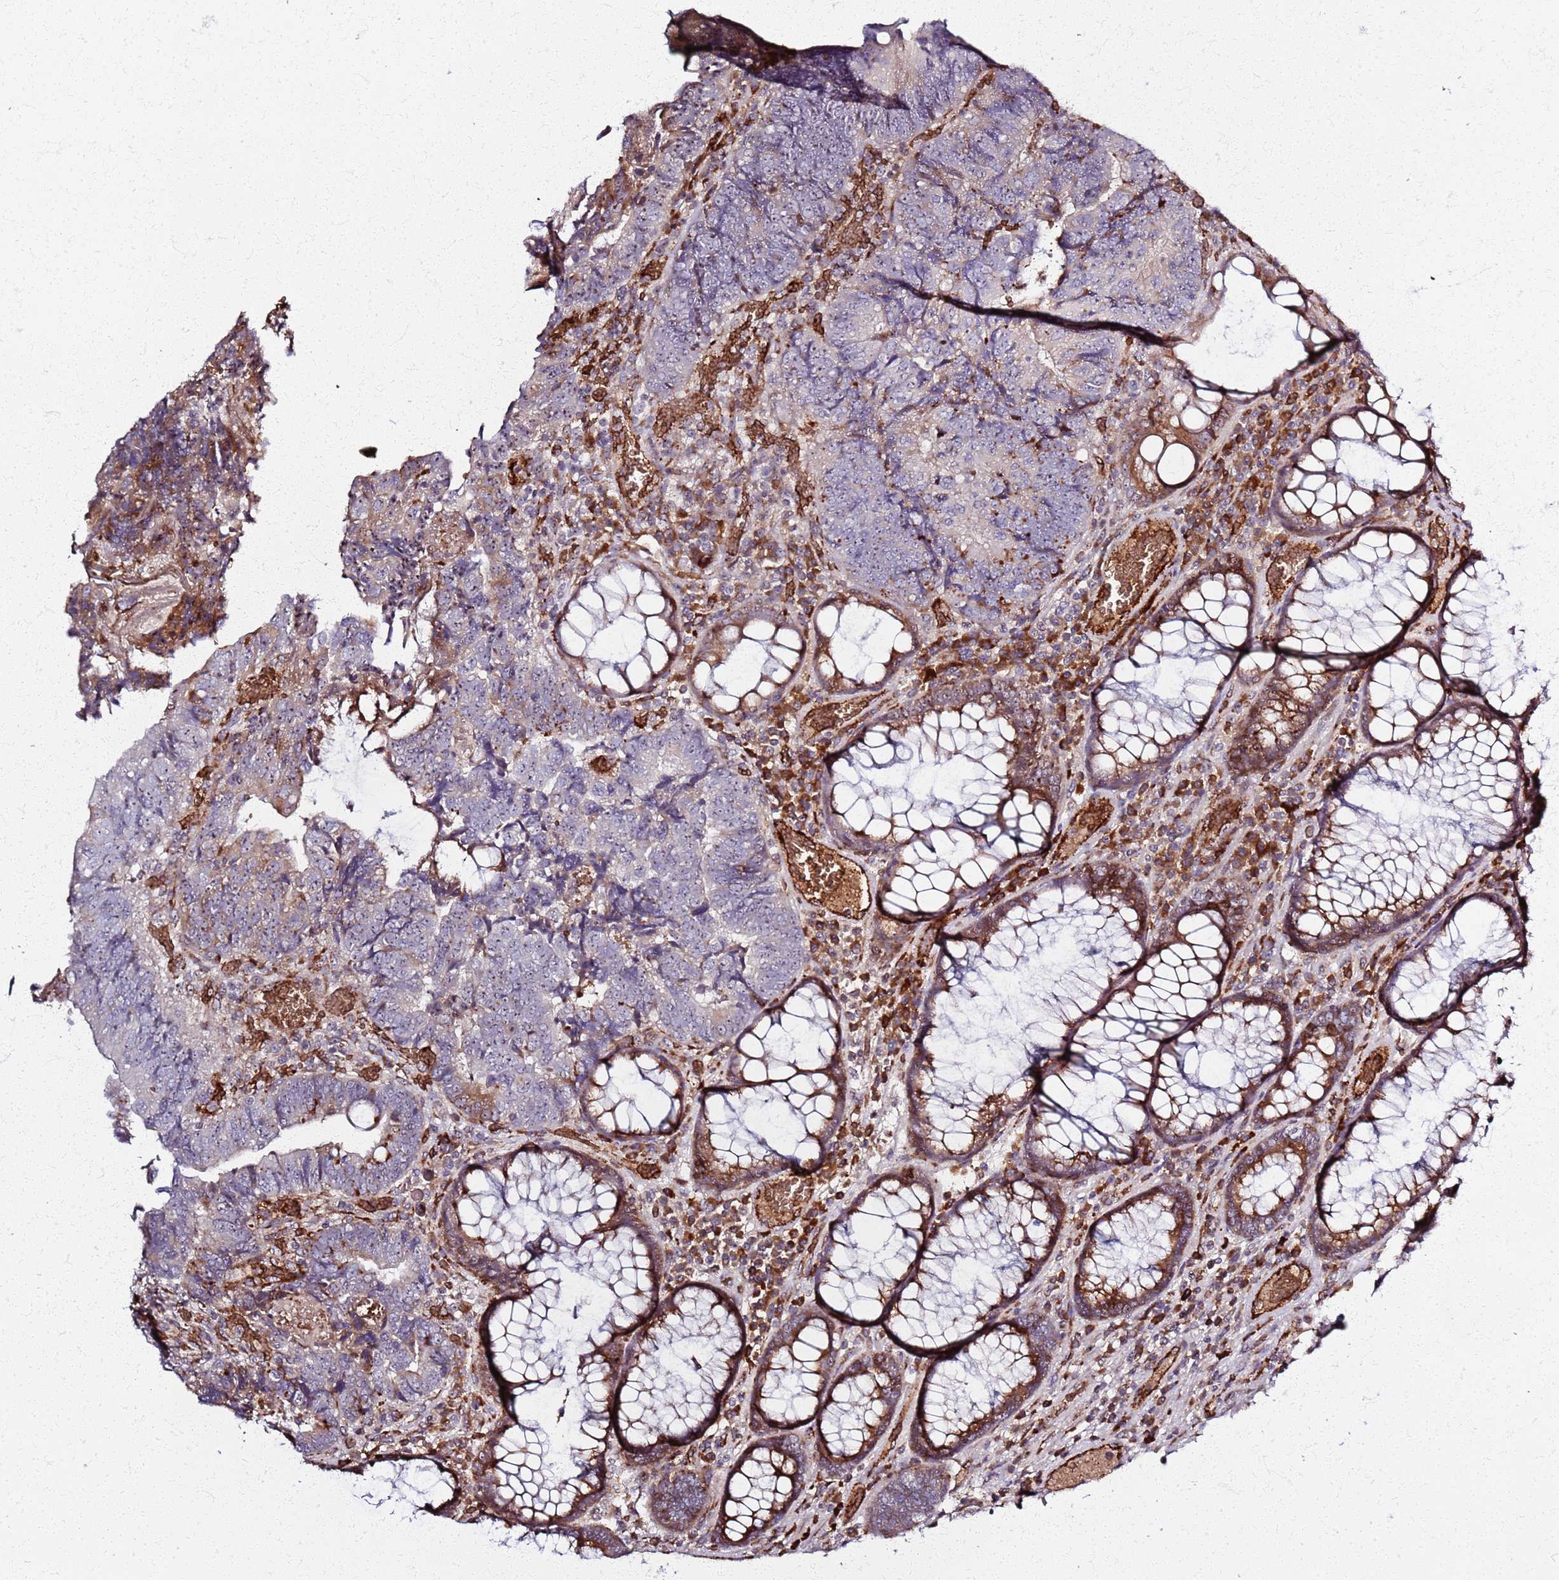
{"staining": {"intensity": "moderate", "quantity": "<25%", "location": "cytoplasmic/membranous,nuclear"}, "tissue": "colorectal cancer", "cell_type": "Tumor cells", "image_type": "cancer", "snomed": [{"axis": "morphology", "description": "Adenocarcinoma, NOS"}, {"axis": "topography", "description": "Colon"}], "caption": "Protein expression analysis of human colorectal cancer (adenocarcinoma) reveals moderate cytoplasmic/membranous and nuclear expression in about <25% of tumor cells.", "gene": "KRI1", "patient": {"sex": "female", "age": 67}}